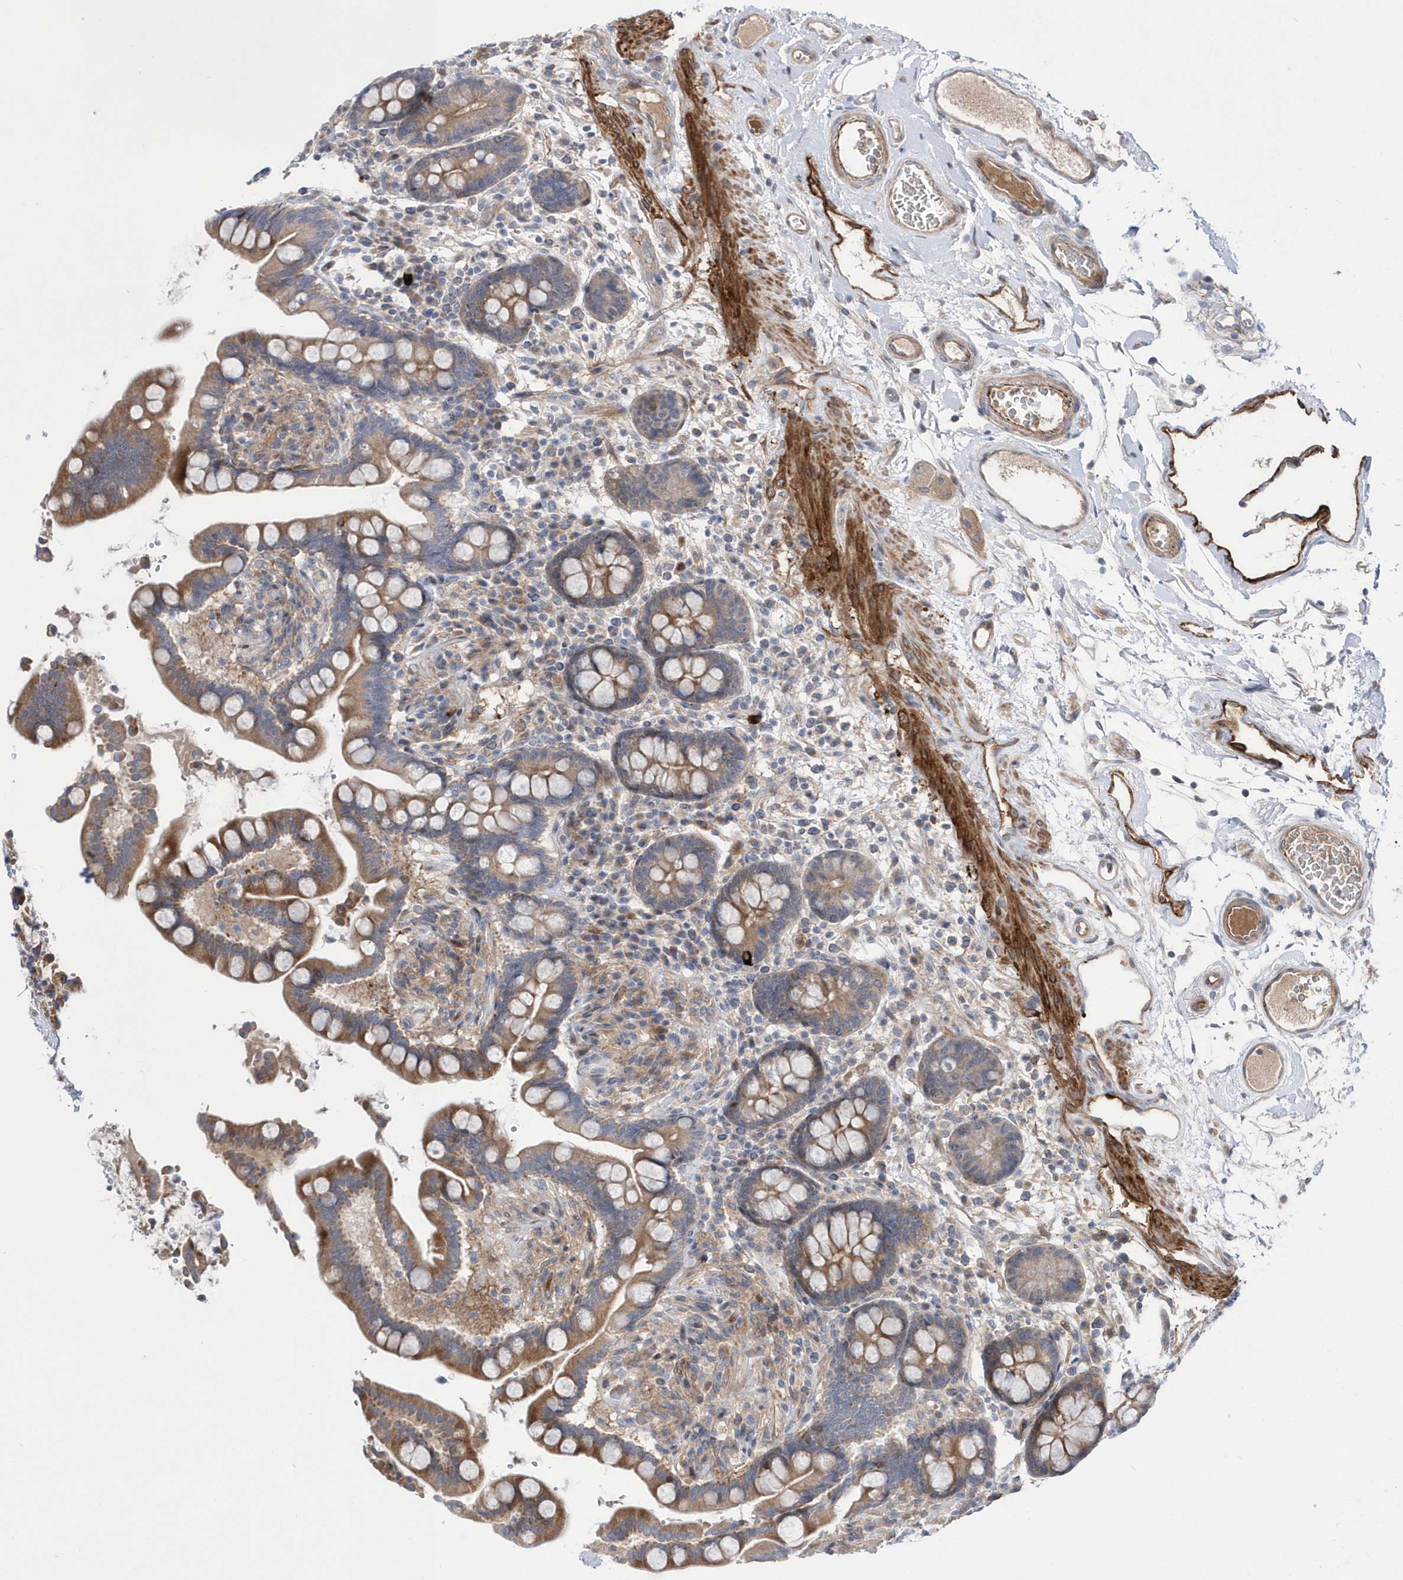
{"staining": {"intensity": "moderate", "quantity": ">75%", "location": "cytoplasmic/membranous"}, "tissue": "colon", "cell_type": "Endothelial cells", "image_type": "normal", "snomed": [{"axis": "morphology", "description": "Normal tissue, NOS"}, {"axis": "topography", "description": "Colon"}], "caption": "This is a histology image of immunohistochemistry staining of normal colon, which shows moderate positivity in the cytoplasmic/membranous of endothelial cells.", "gene": "DSPP", "patient": {"sex": "male", "age": 73}}